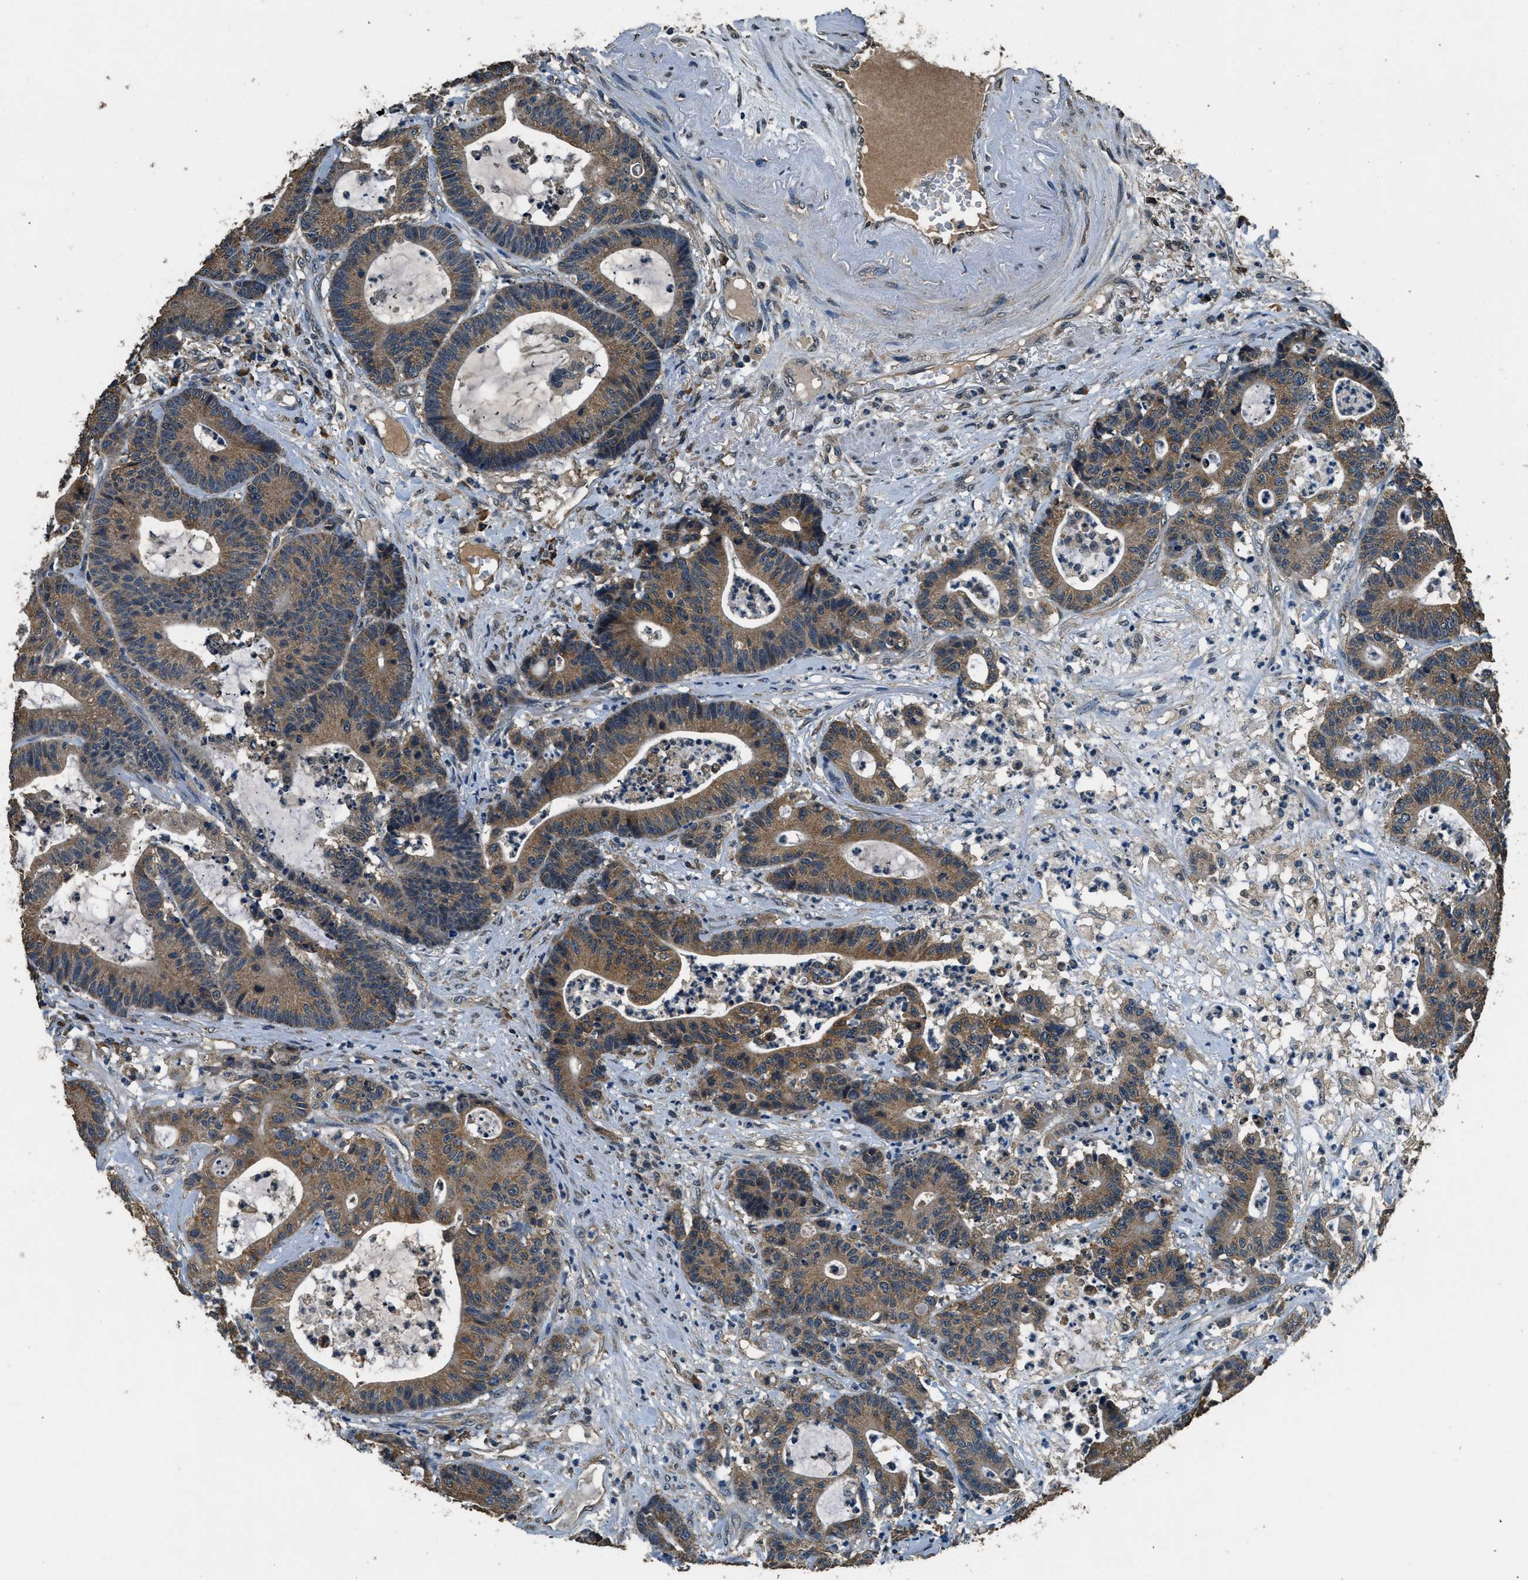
{"staining": {"intensity": "moderate", "quantity": ">75%", "location": "cytoplasmic/membranous"}, "tissue": "colorectal cancer", "cell_type": "Tumor cells", "image_type": "cancer", "snomed": [{"axis": "morphology", "description": "Adenocarcinoma, NOS"}, {"axis": "topography", "description": "Colon"}], "caption": "Tumor cells reveal medium levels of moderate cytoplasmic/membranous expression in approximately >75% of cells in colorectal cancer.", "gene": "SALL3", "patient": {"sex": "female", "age": 84}}